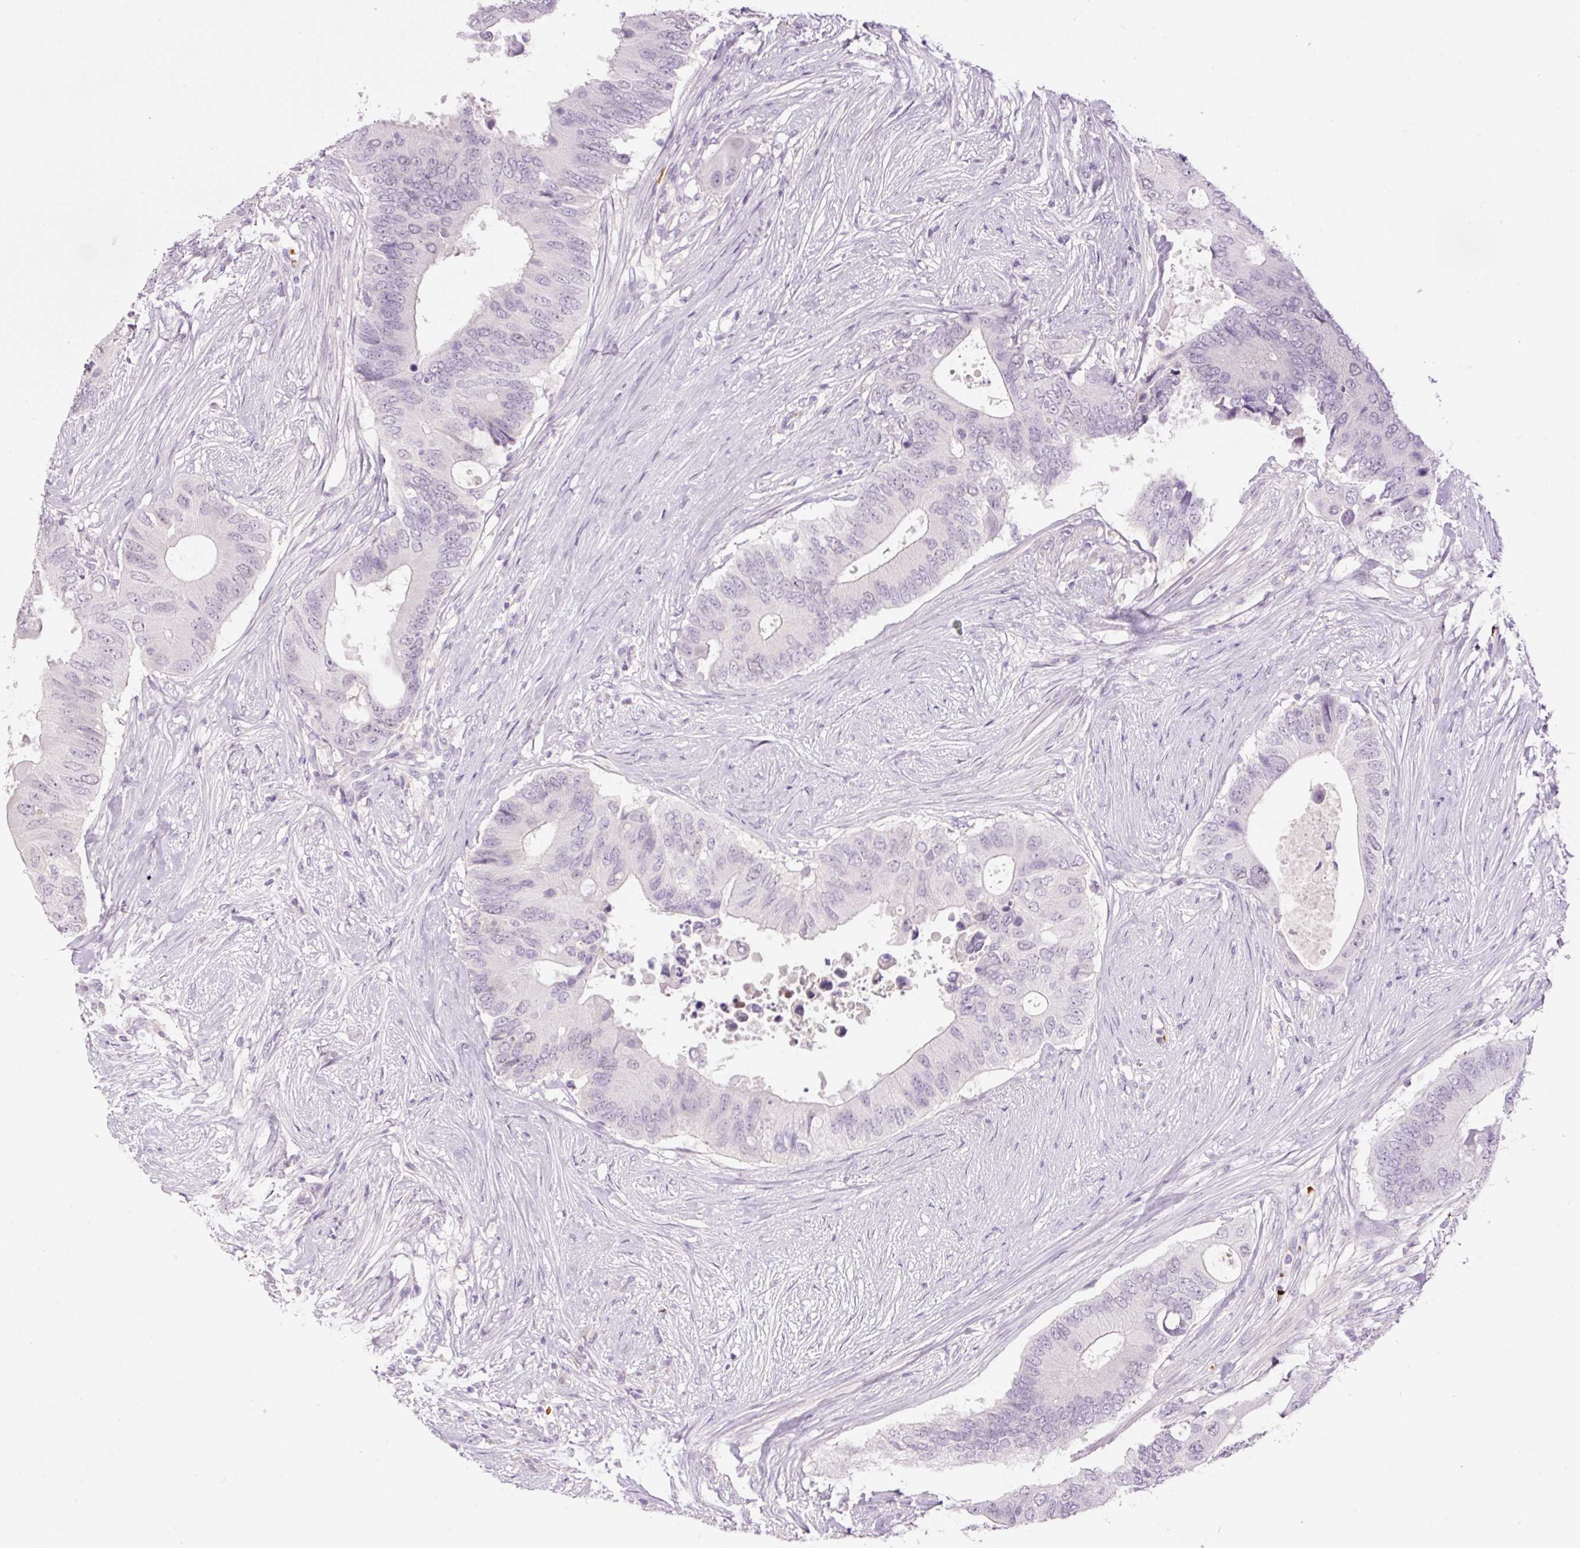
{"staining": {"intensity": "negative", "quantity": "none", "location": "none"}, "tissue": "colorectal cancer", "cell_type": "Tumor cells", "image_type": "cancer", "snomed": [{"axis": "morphology", "description": "Adenocarcinoma, NOS"}, {"axis": "topography", "description": "Colon"}], "caption": "A micrograph of human colorectal cancer (adenocarcinoma) is negative for staining in tumor cells.", "gene": "LY6G6D", "patient": {"sex": "male", "age": 71}}